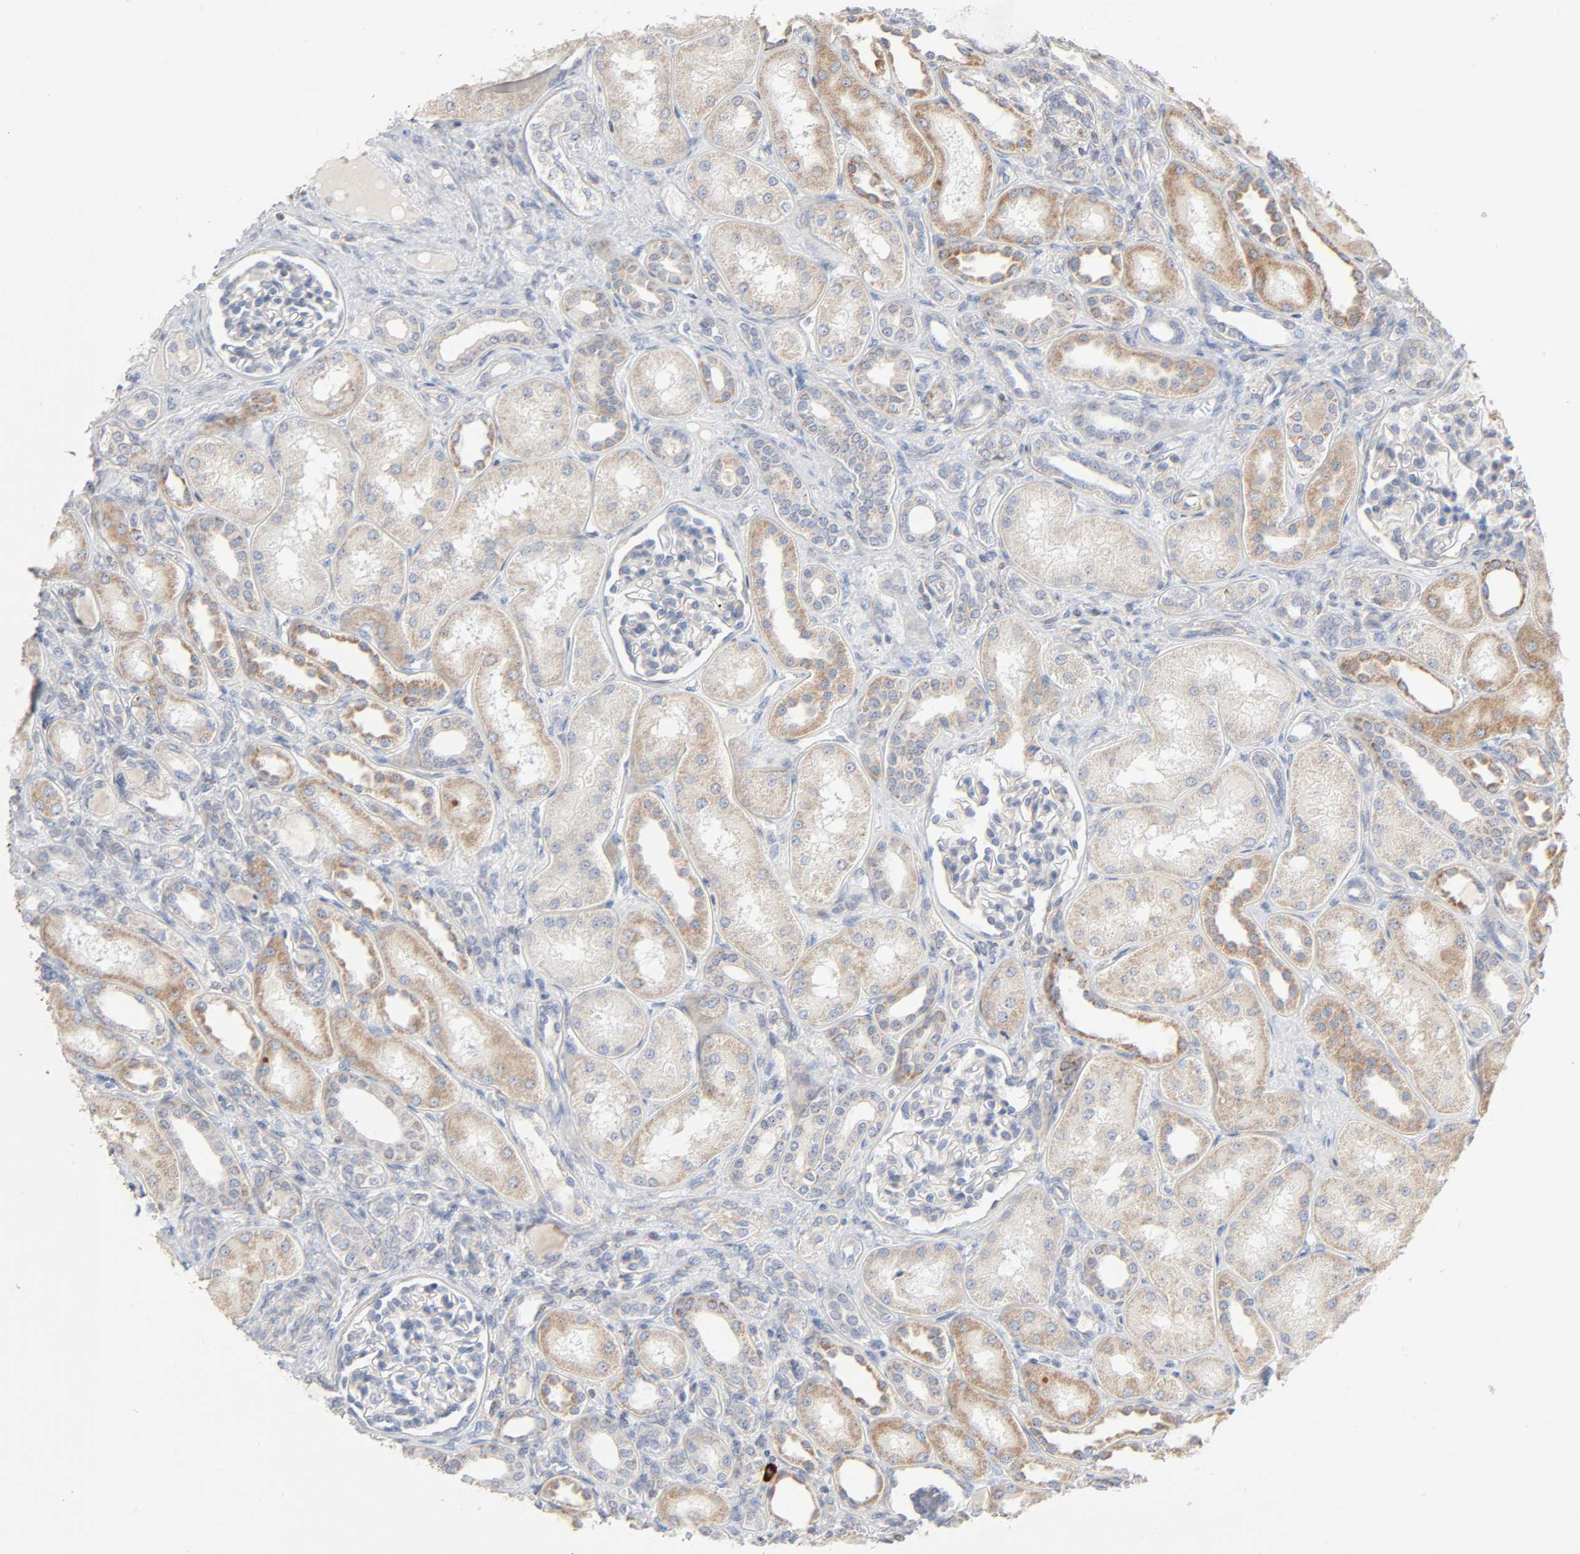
{"staining": {"intensity": "negative", "quantity": "none", "location": "none"}, "tissue": "kidney", "cell_type": "Cells in glomeruli", "image_type": "normal", "snomed": [{"axis": "morphology", "description": "Normal tissue, NOS"}, {"axis": "topography", "description": "Kidney"}], "caption": "This is a image of IHC staining of normal kidney, which shows no positivity in cells in glomeruli.", "gene": "SYT16", "patient": {"sex": "male", "age": 7}}